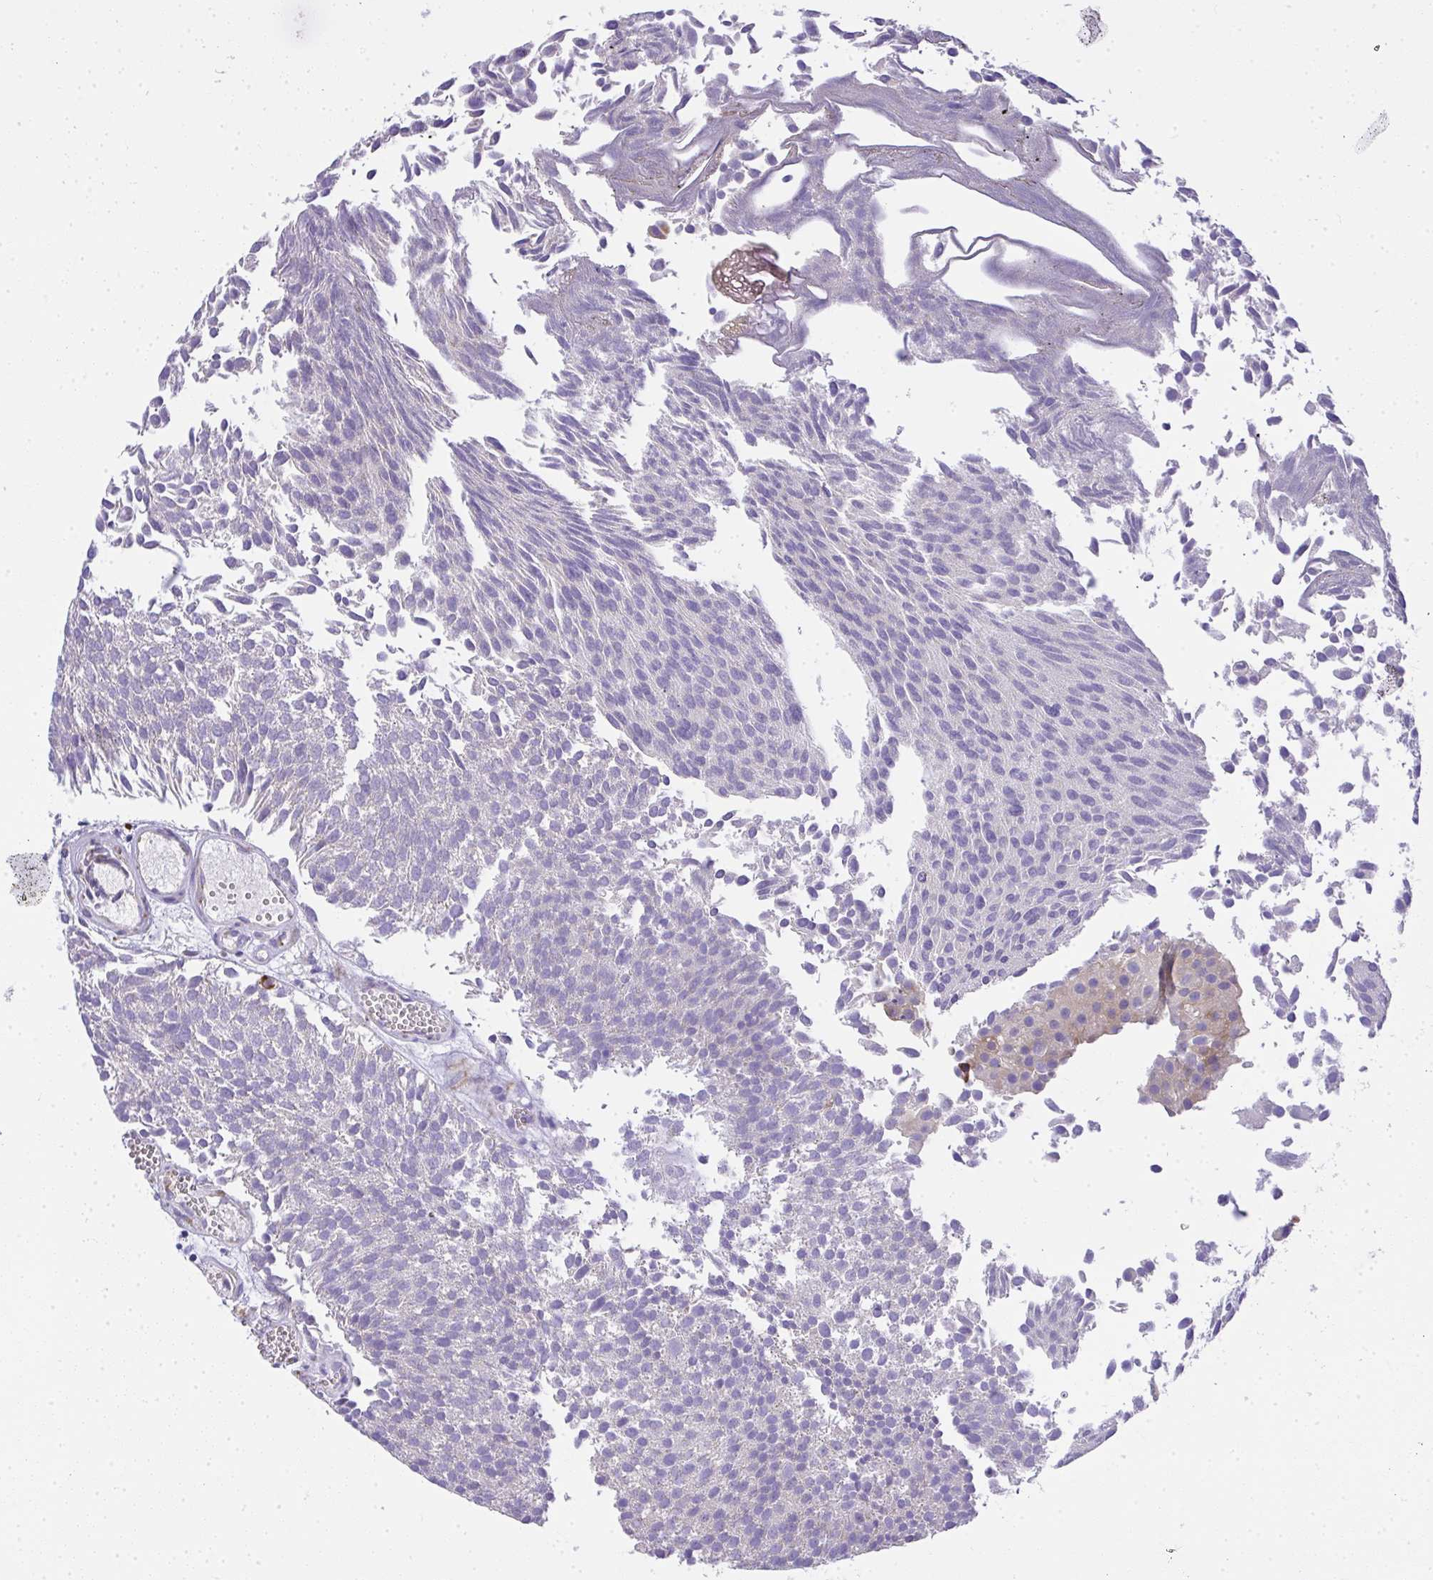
{"staining": {"intensity": "negative", "quantity": "none", "location": "none"}, "tissue": "urothelial cancer", "cell_type": "Tumor cells", "image_type": "cancer", "snomed": [{"axis": "morphology", "description": "Urothelial carcinoma, Low grade"}, {"axis": "topography", "description": "Urinary bladder"}], "caption": "Low-grade urothelial carcinoma was stained to show a protein in brown. There is no significant staining in tumor cells.", "gene": "ADRA2C", "patient": {"sex": "female", "age": 79}}